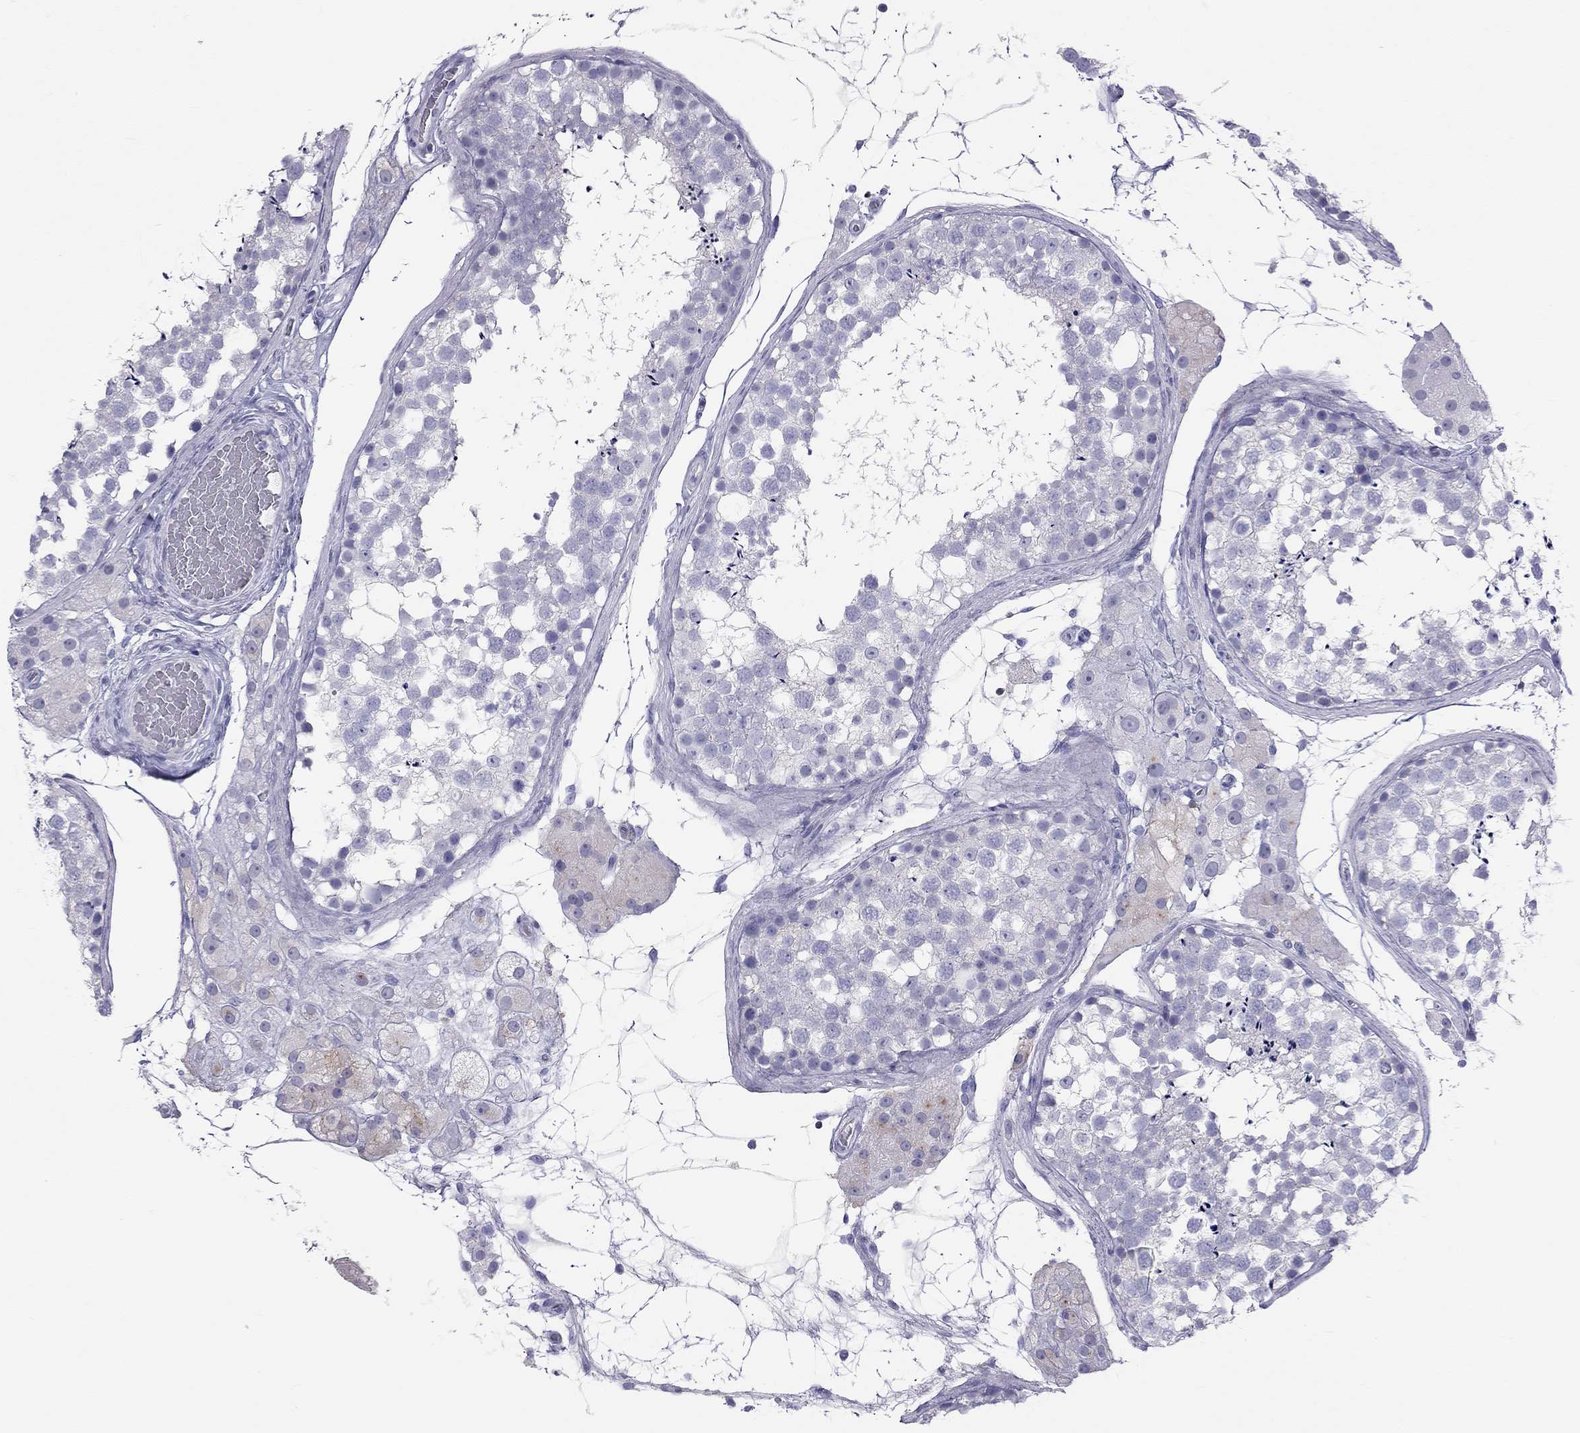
{"staining": {"intensity": "negative", "quantity": "none", "location": "none"}, "tissue": "testis", "cell_type": "Cells in seminiferous ducts", "image_type": "normal", "snomed": [{"axis": "morphology", "description": "Normal tissue, NOS"}, {"axis": "morphology", "description": "Seminoma, NOS"}, {"axis": "topography", "description": "Testis"}], "caption": "Human testis stained for a protein using IHC demonstrates no expression in cells in seminiferous ducts.", "gene": "SH2D2A", "patient": {"sex": "male", "age": 65}}